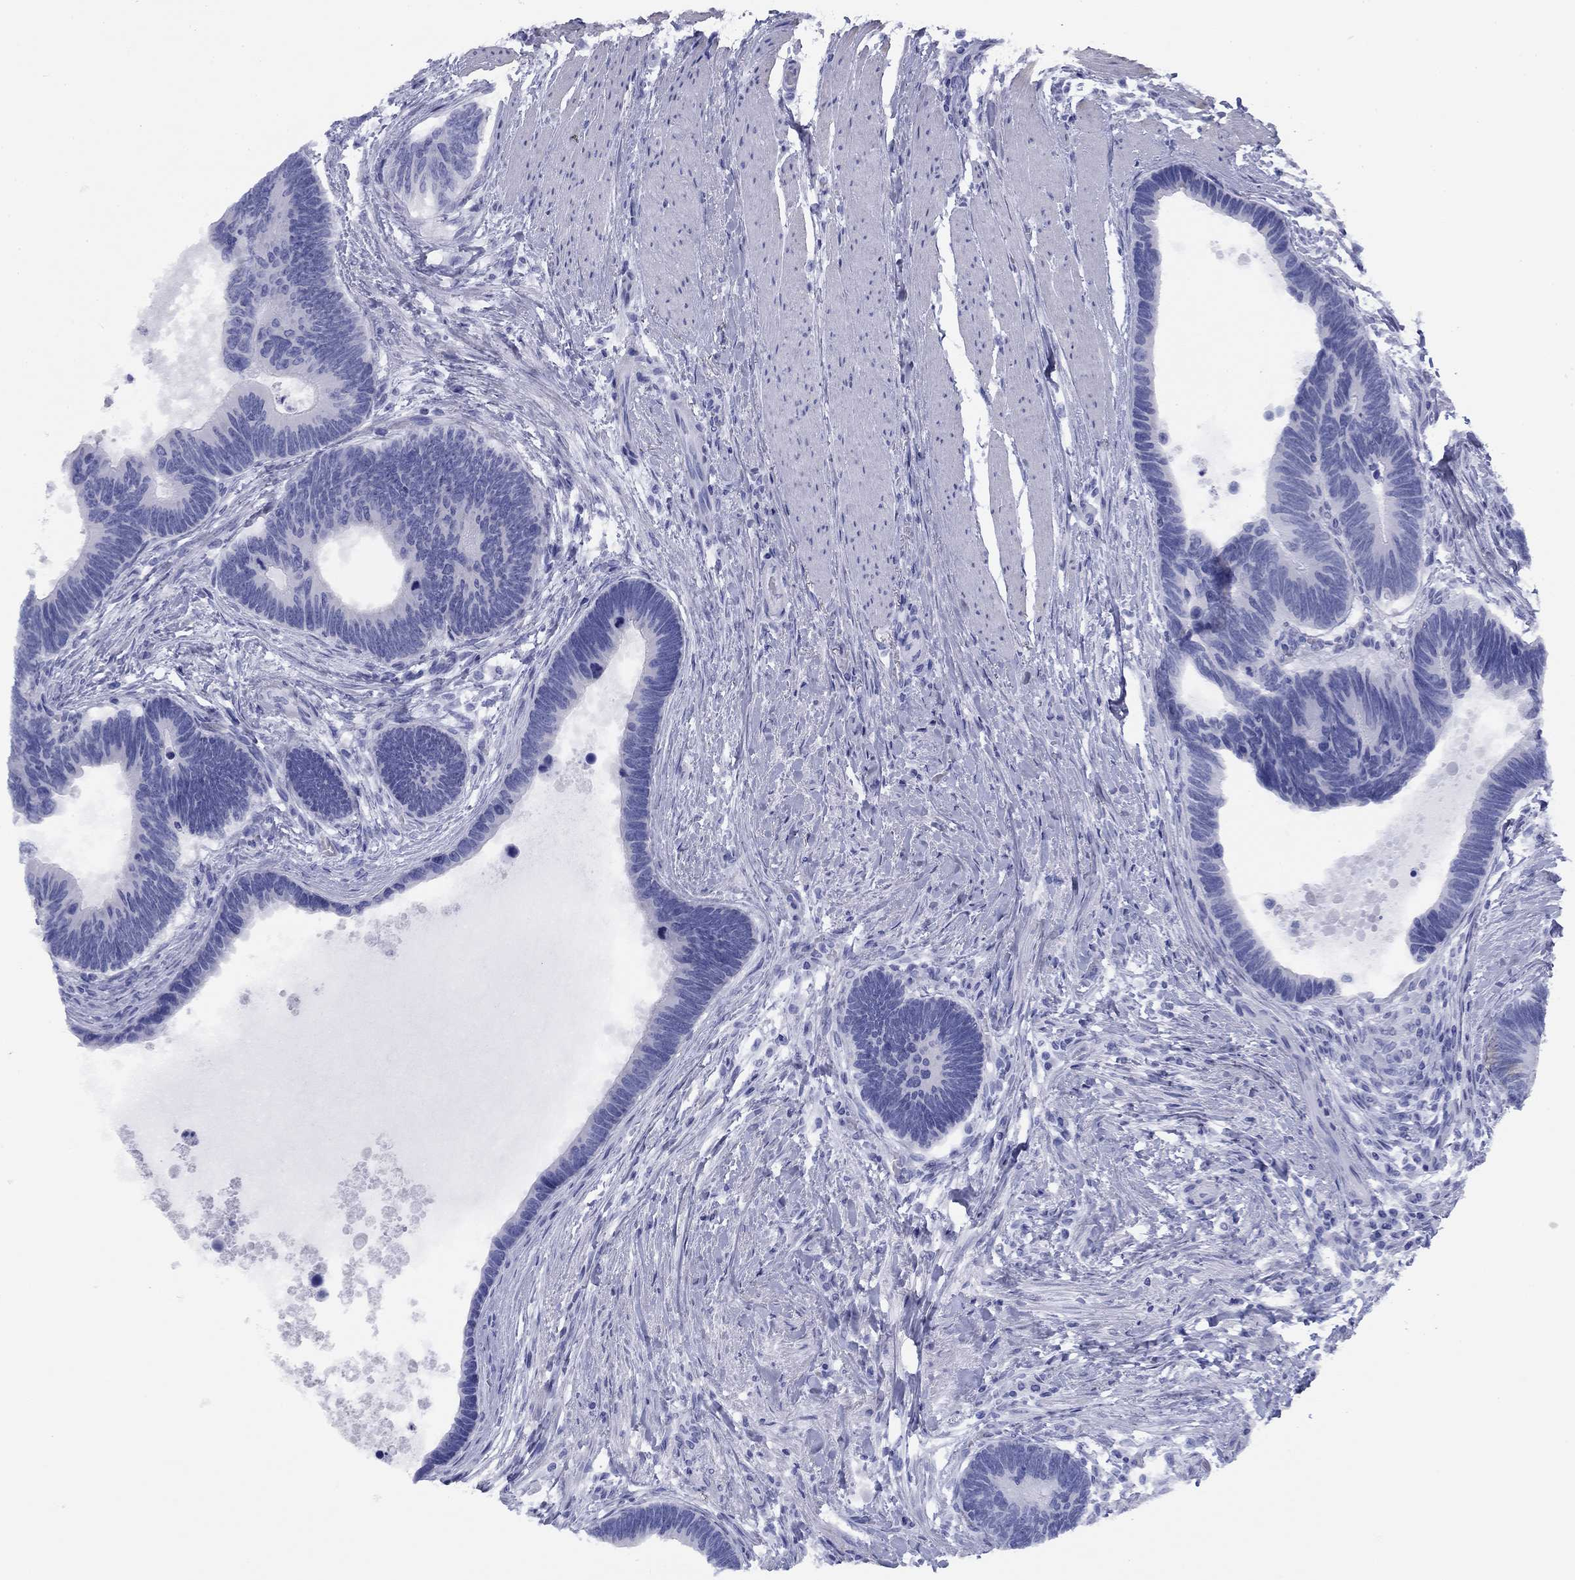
{"staining": {"intensity": "negative", "quantity": "none", "location": "none"}, "tissue": "colorectal cancer", "cell_type": "Tumor cells", "image_type": "cancer", "snomed": [{"axis": "morphology", "description": "Adenocarcinoma, NOS"}, {"axis": "topography", "description": "Colon"}], "caption": "Immunohistochemical staining of colorectal cancer reveals no significant staining in tumor cells. The staining was performed using DAB to visualize the protein expression in brown, while the nuclei were stained in blue with hematoxylin (Magnification: 20x).", "gene": "TIGD4", "patient": {"sex": "female", "age": 77}}